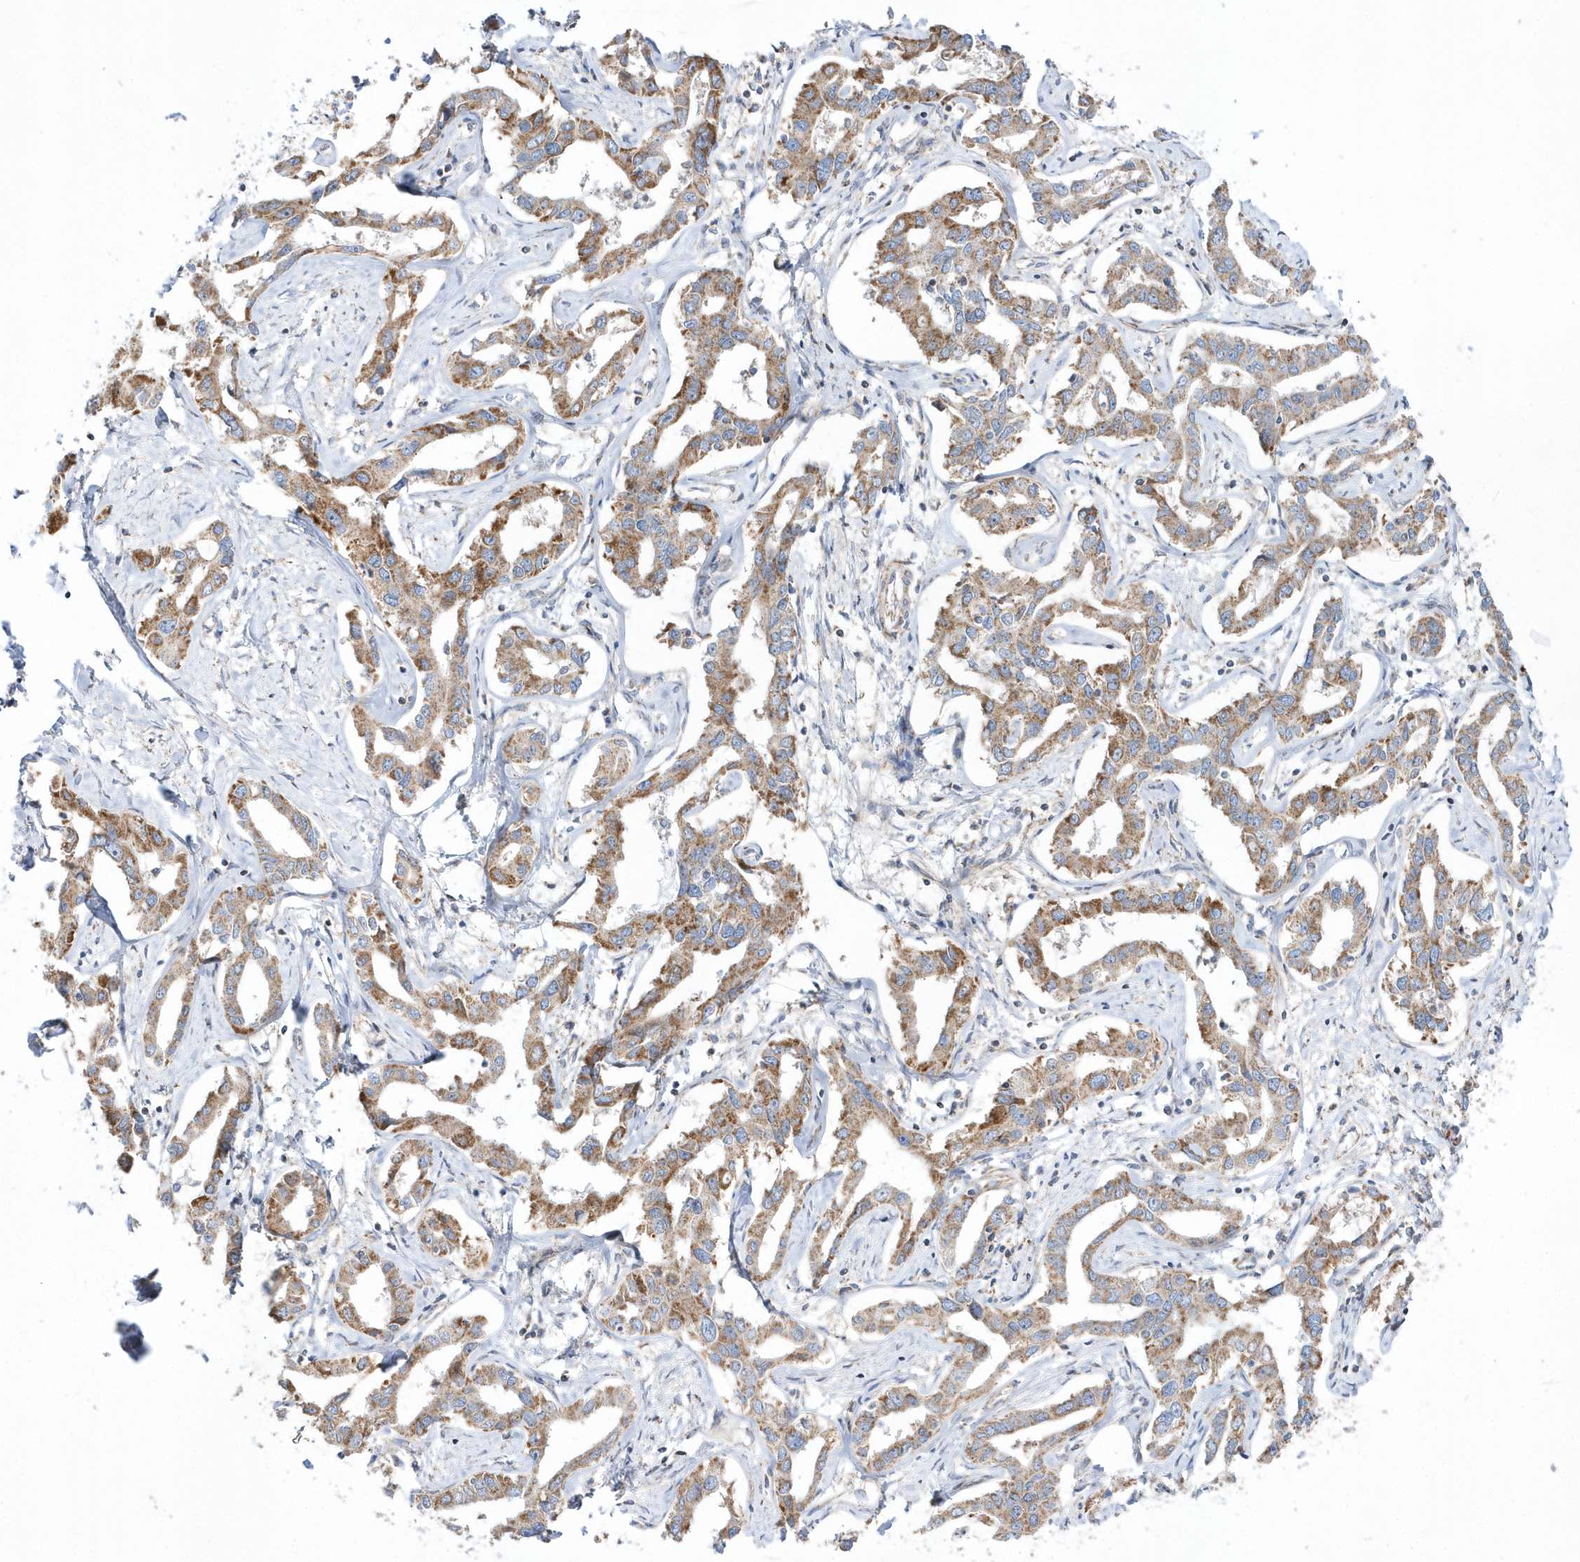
{"staining": {"intensity": "moderate", "quantity": ">75%", "location": "cytoplasmic/membranous"}, "tissue": "liver cancer", "cell_type": "Tumor cells", "image_type": "cancer", "snomed": [{"axis": "morphology", "description": "Cholangiocarcinoma"}, {"axis": "topography", "description": "Liver"}], "caption": "There is medium levels of moderate cytoplasmic/membranous staining in tumor cells of cholangiocarcinoma (liver), as demonstrated by immunohistochemical staining (brown color).", "gene": "OPA1", "patient": {"sex": "male", "age": 59}}